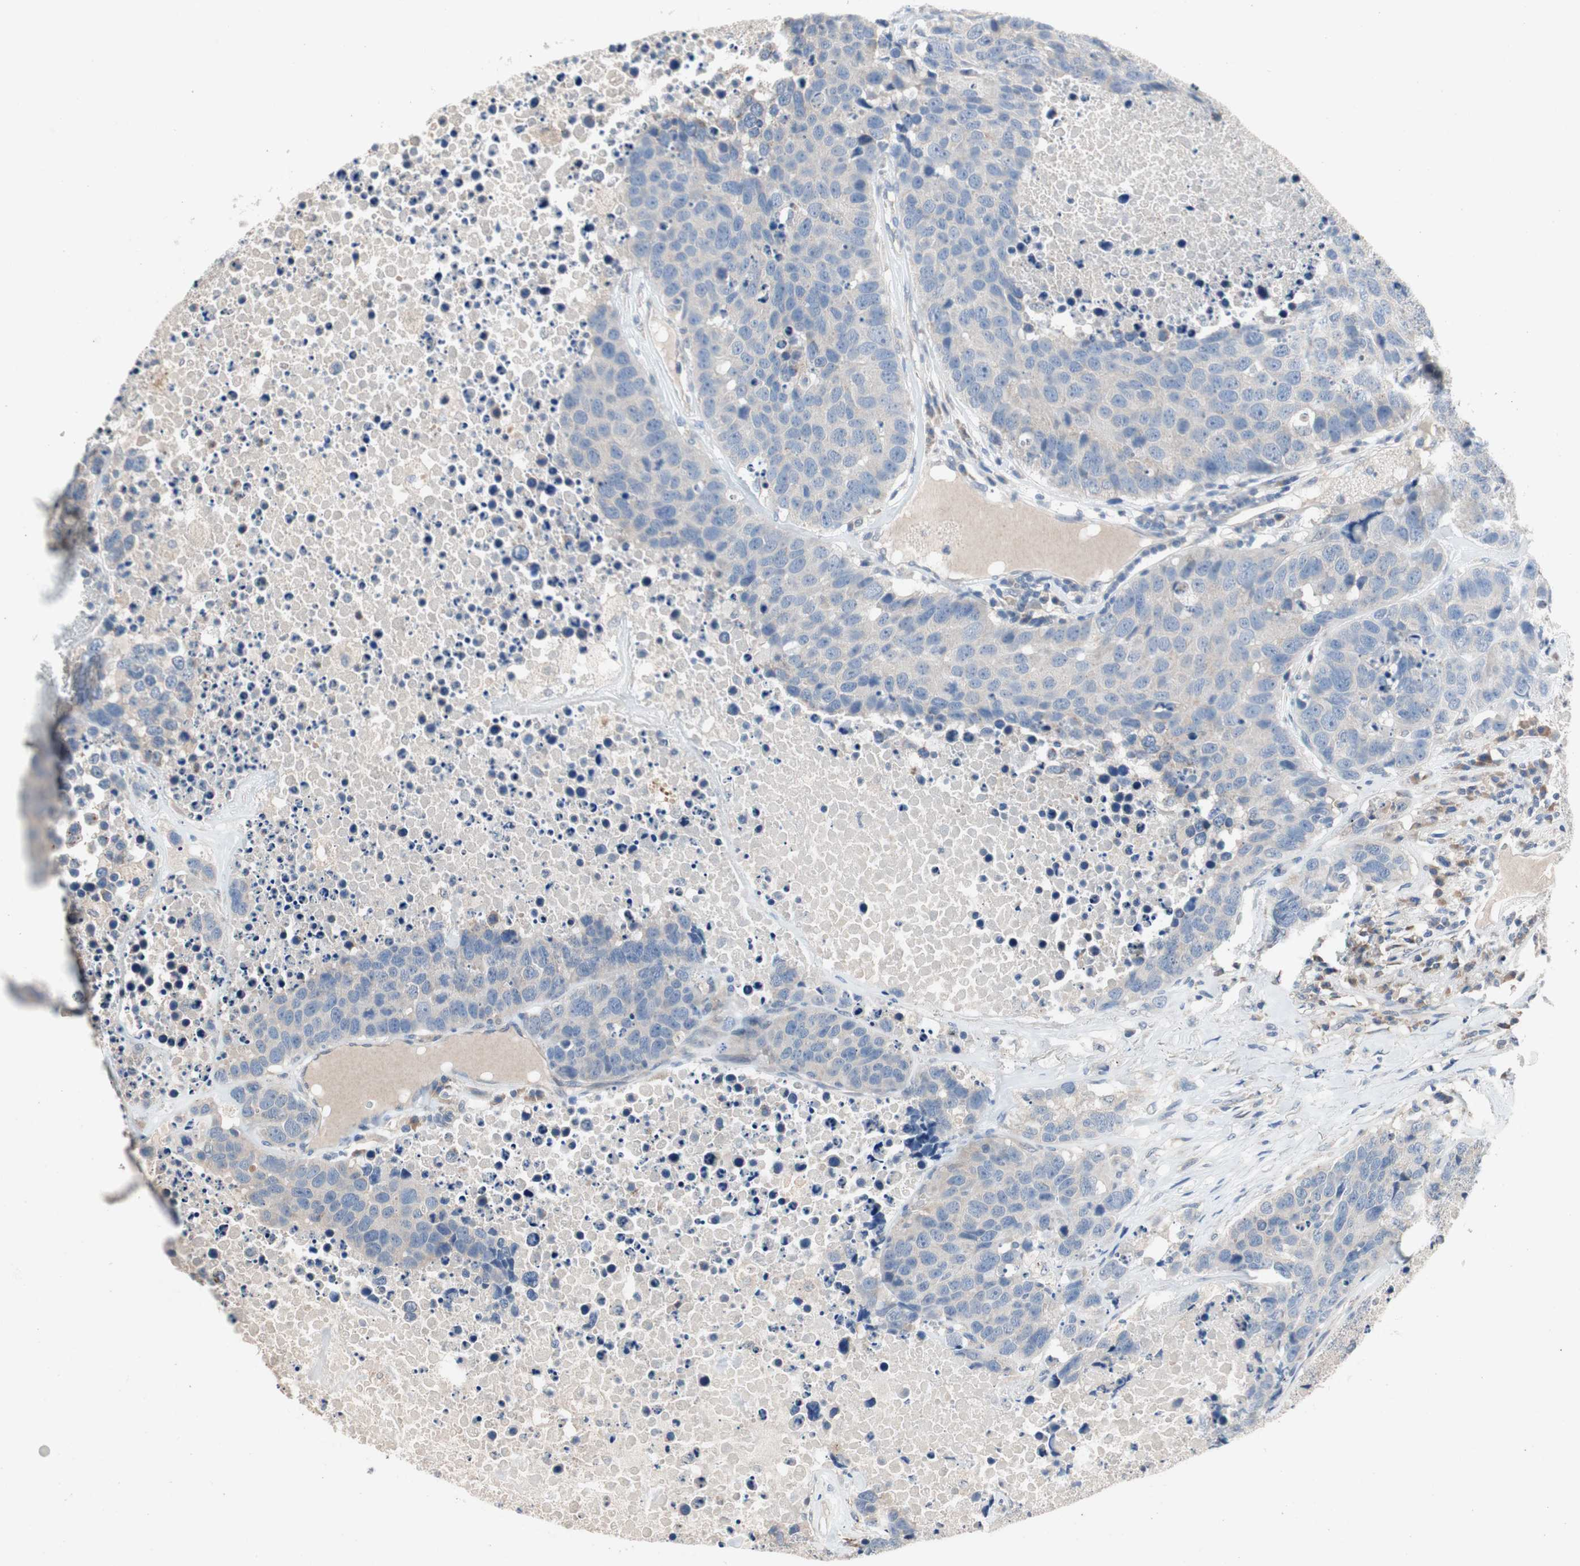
{"staining": {"intensity": "weak", "quantity": "<25%", "location": "cytoplasmic/membranous"}, "tissue": "carcinoid", "cell_type": "Tumor cells", "image_type": "cancer", "snomed": [{"axis": "morphology", "description": "Carcinoid, malignant, NOS"}, {"axis": "topography", "description": "Lung"}], "caption": "Photomicrograph shows no protein positivity in tumor cells of carcinoid tissue.", "gene": "NCLN", "patient": {"sex": "male", "age": 60}}